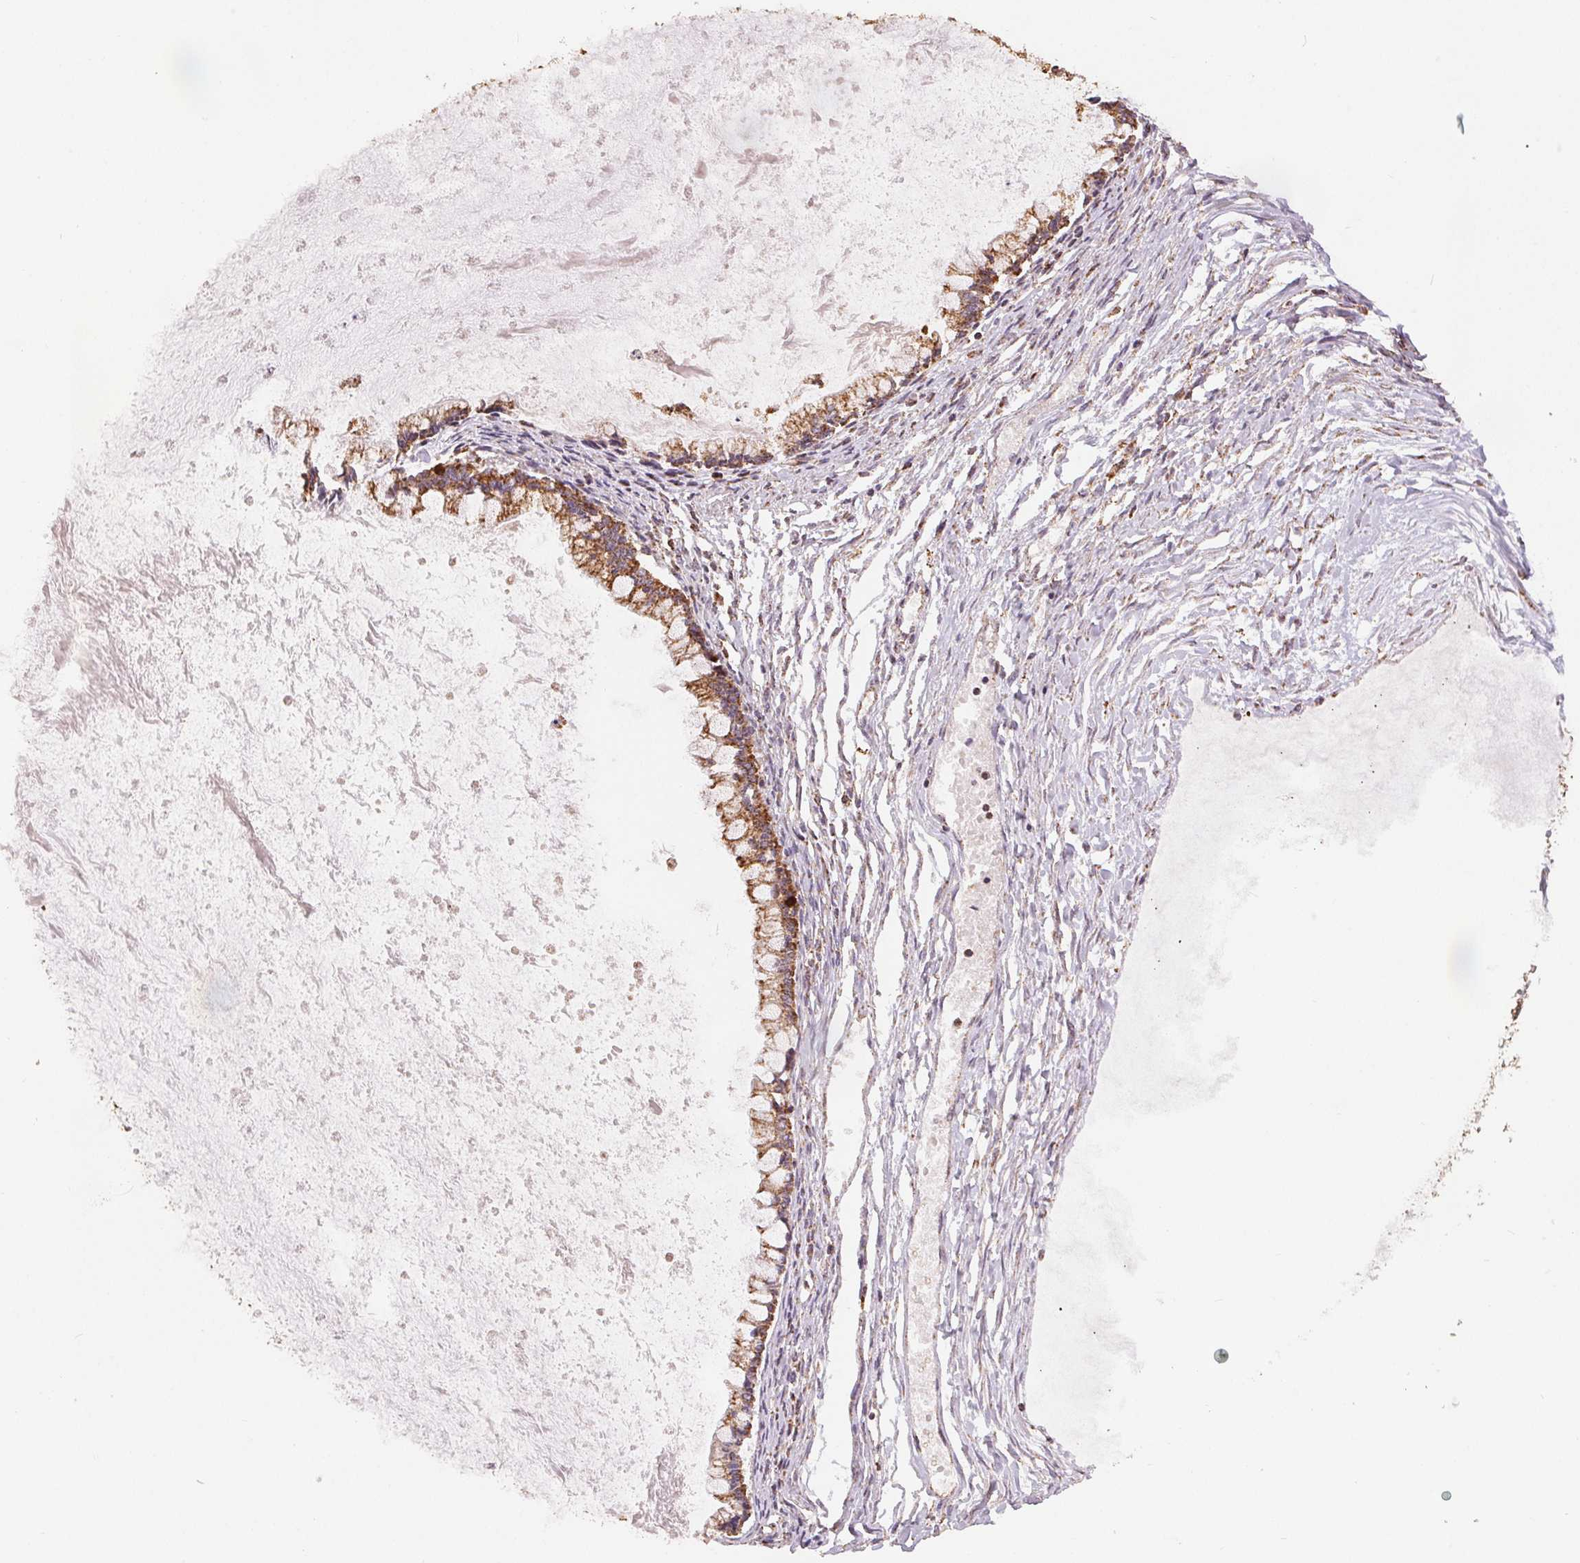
{"staining": {"intensity": "moderate", "quantity": ">75%", "location": "cytoplasmic/membranous"}, "tissue": "ovarian cancer", "cell_type": "Tumor cells", "image_type": "cancer", "snomed": [{"axis": "morphology", "description": "Cystadenocarcinoma, mucinous, NOS"}, {"axis": "topography", "description": "Ovary"}], "caption": "Tumor cells display moderate cytoplasmic/membranous expression in approximately >75% of cells in ovarian cancer (mucinous cystadenocarcinoma). The protein is shown in brown color, while the nuclei are stained blue.", "gene": "SDHB", "patient": {"sex": "female", "age": 67}}